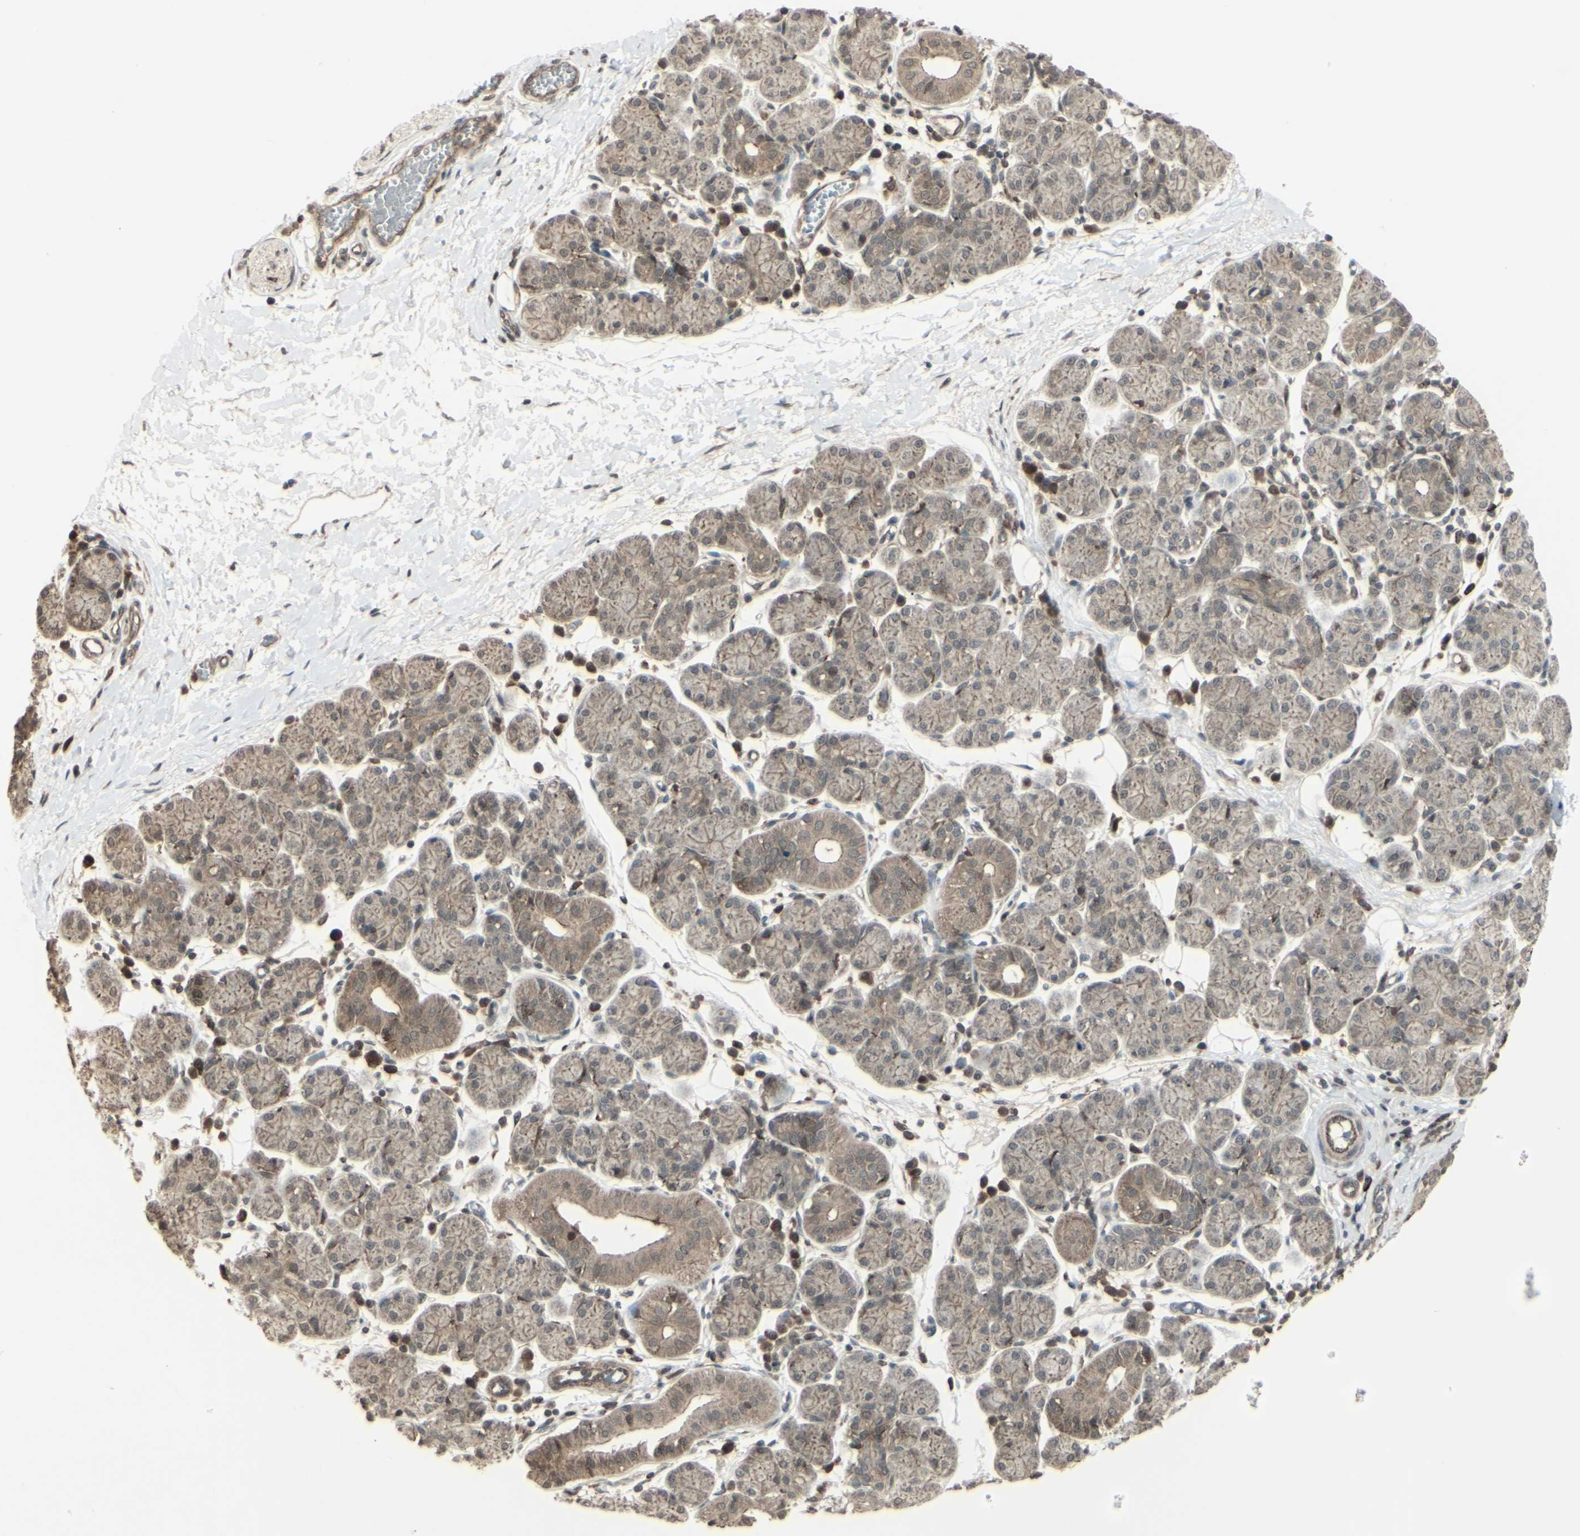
{"staining": {"intensity": "moderate", "quantity": "25%-75%", "location": "cytoplasmic/membranous,nuclear"}, "tissue": "salivary gland", "cell_type": "Glandular cells", "image_type": "normal", "snomed": [{"axis": "morphology", "description": "Normal tissue, NOS"}, {"axis": "morphology", "description": "Inflammation, NOS"}, {"axis": "topography", "description": "Lymph node"}, {"axis": "topography", "description": "Salivary gland"}], "caption": "Moderate cytoplasmic/membranous,nuclear protein expression is present in approximately 25%-75% of glandular cells in salivary gland. Immunohistochemistry stains the protein of interest in brown and the nuclei are stained blue.", "gene": "BLNK", "patient": {"sex": "male", "age": 3}}